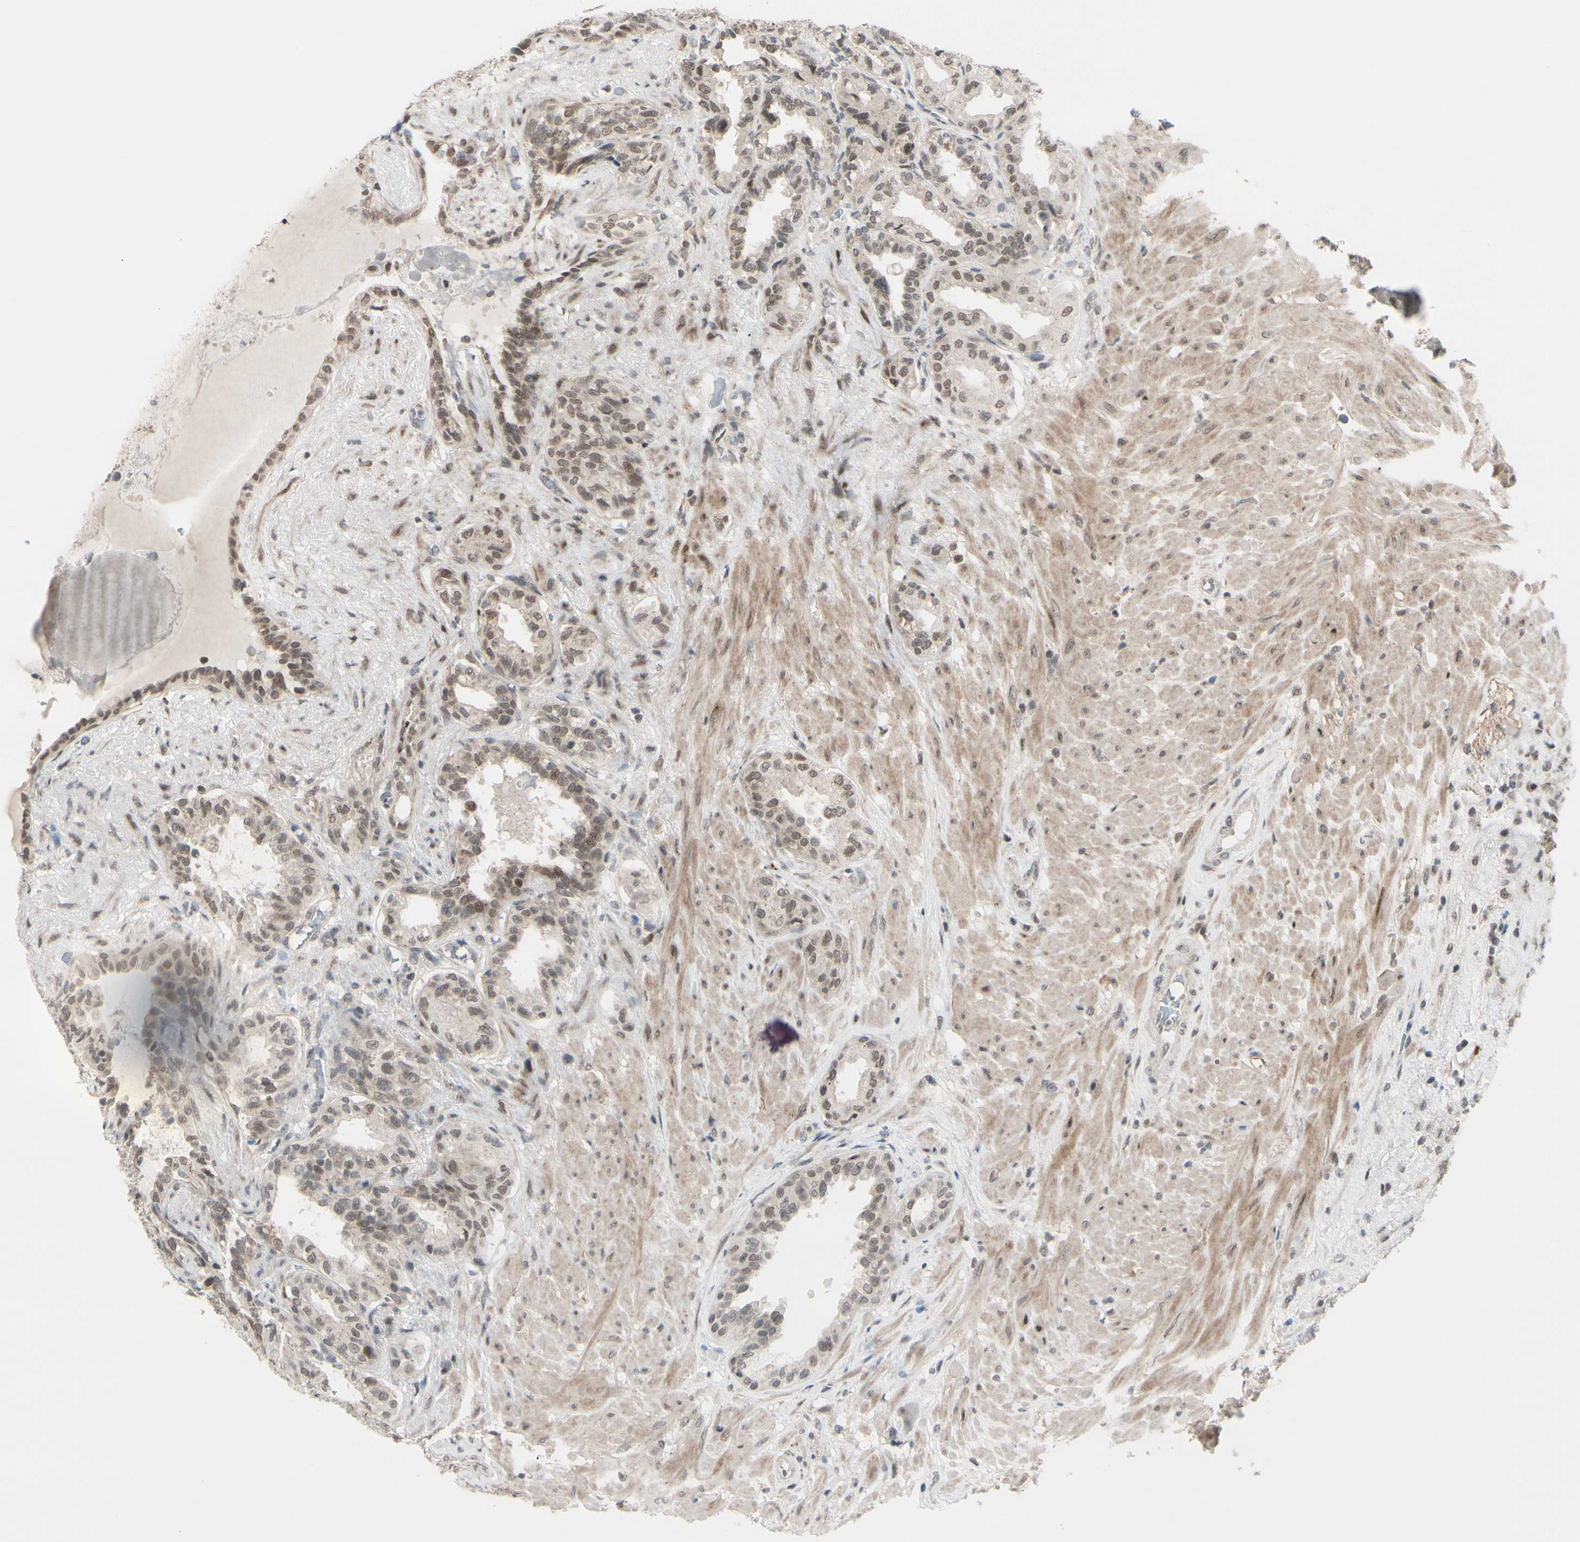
{"staining": {"intensity": "weak", "quantity": ">75%", "location": "cytoplasmic/membranous,nuclear"}, "tissue": "seminal vesicle", "cell_type": "Glandular cells", "image_type": "normal", "snomed": [{"axis": "morphology", "description": "Normal tissue, NOS"}, {"axis": "topography", "description": "Seminal veicle"}], "caption": "Protein expression analysis of benign seminal vesicle exhibits weak cytoplasmic/membranous,nuclear expression in approximately >75% of glandular cells.", "gene": "BRMS1", "patient": {"sex": "male", "age": 61}}